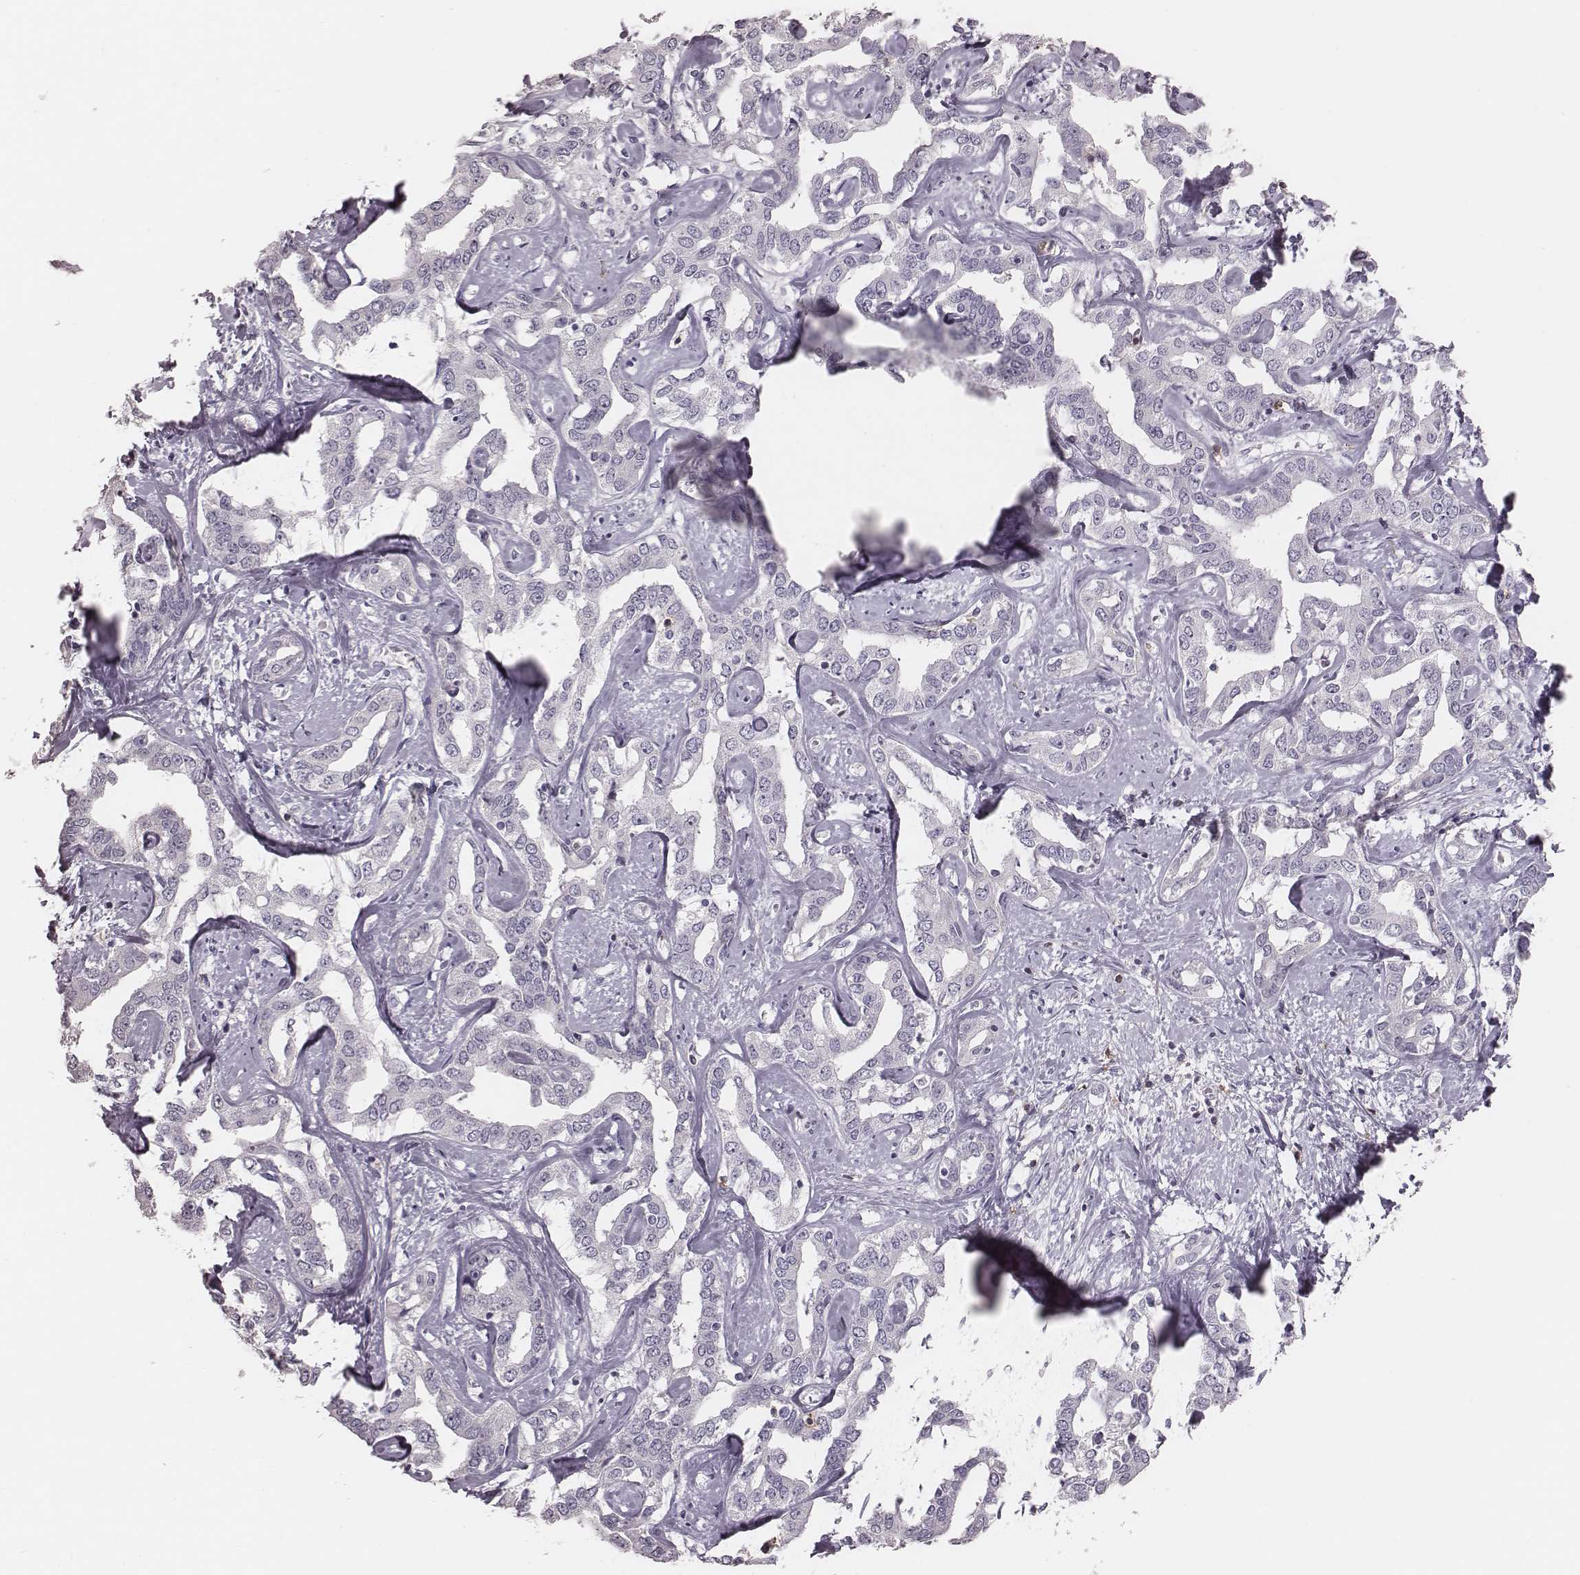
{"staining": {"intensity": "negative", "quantity": "none", "location": "none"}, "tissue": "liver cancer", "cell_type": "Tumor cells", "image_type": "cancer", "snomed": [{"axis": "morphology", "description": "Cholangiocarcinoma"}, {"axis": "topography", "description": "Liver"}], "caption": "DAB (3,3'-diaminobenzidine) immunohistochemical staining of liver cancer exhibits no significant positivity in tumor cells.", "gene": "PDCD1", "patient": {"sex": "male", "age": 59}}